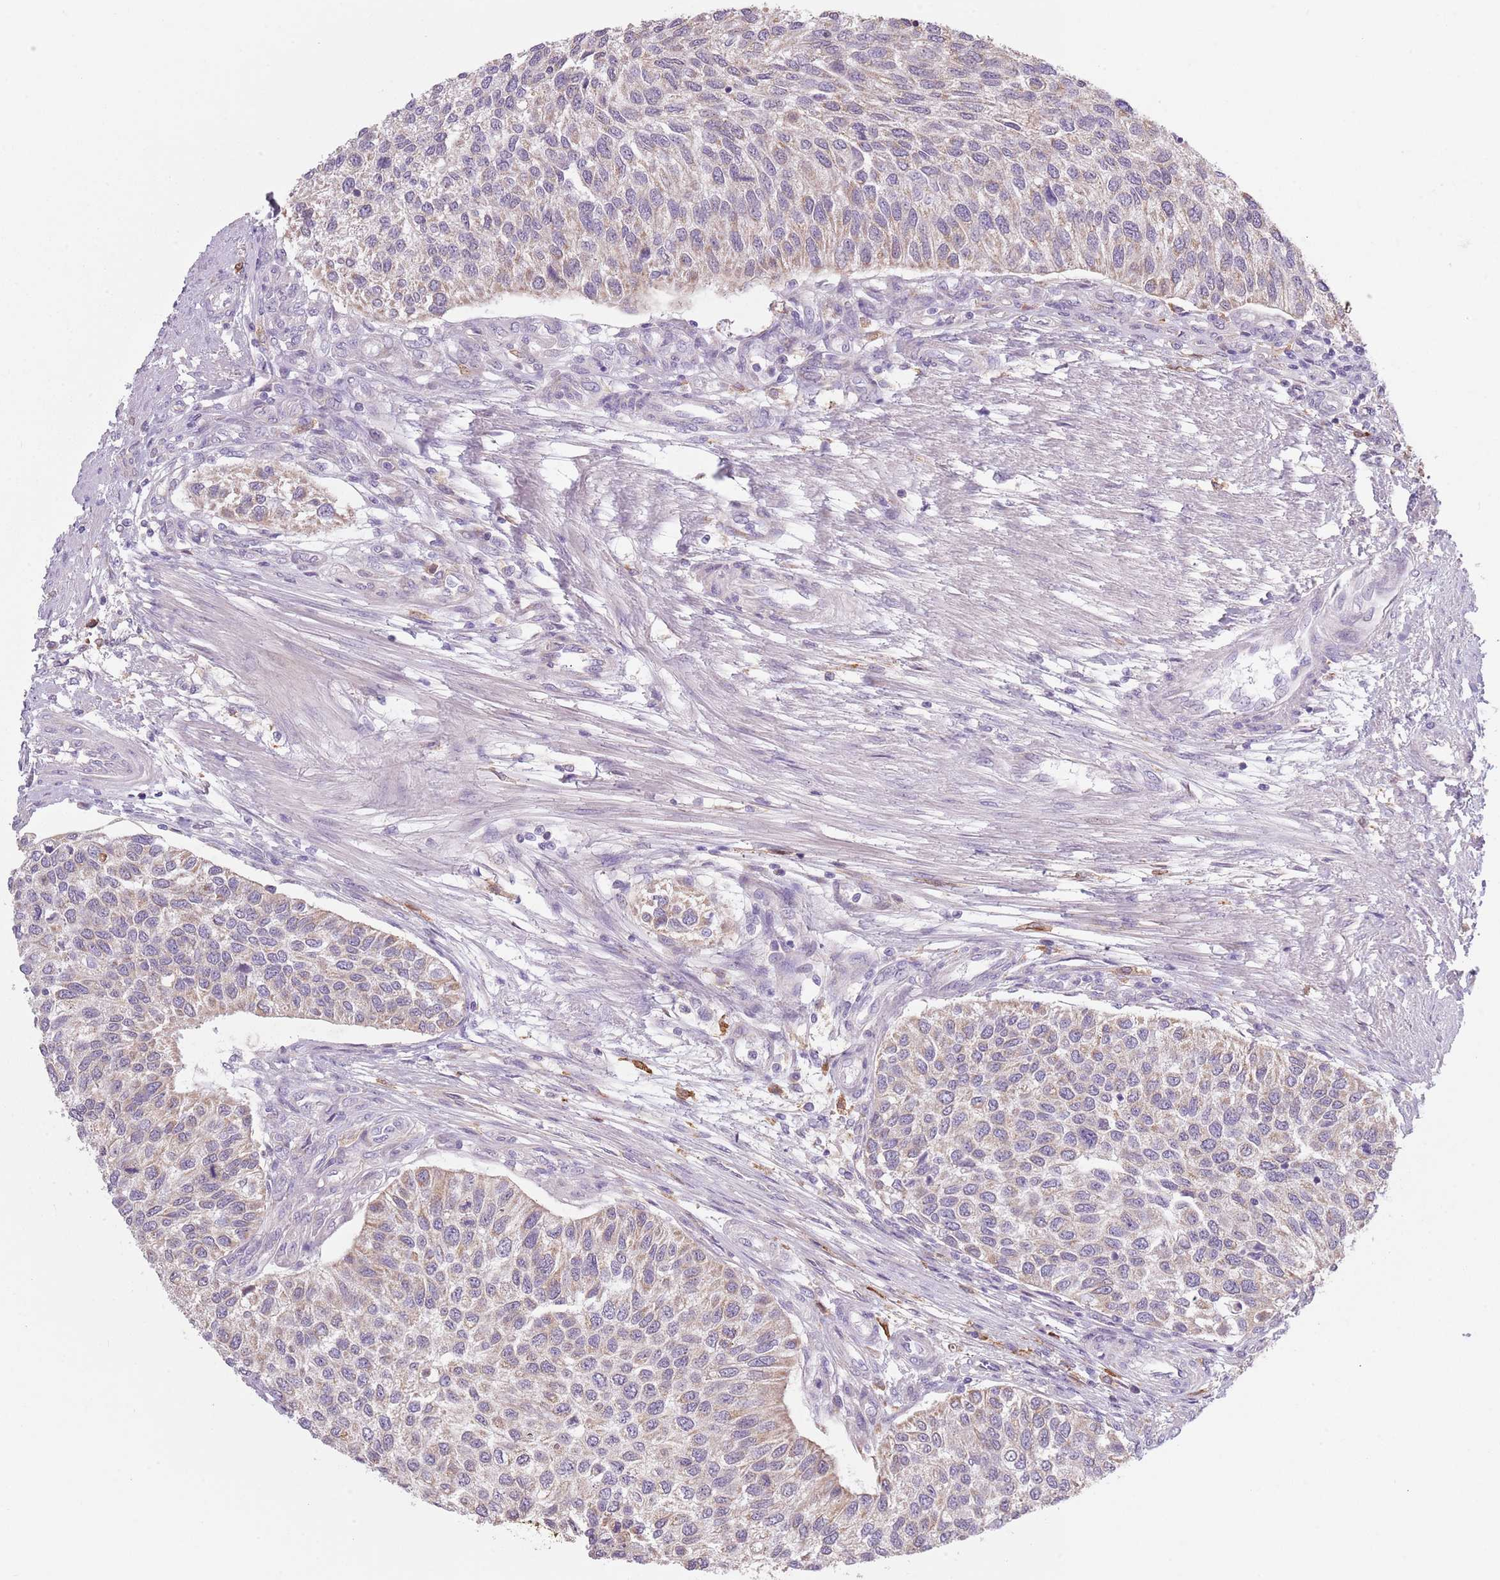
{"staining": {"intensity": "weak", "quantity": "25%-75%", "location": "cytoplasmic/membranous"}, "tissue": "urothelial cancer", "cell_type": "Tumor cells", "image_type": "cancer", "snomed": [{"axis": "morphology", "description": "Urothelial carcinoma, NOS"}, {"axis": "topography", "description": "Urinary bladder"}], "caption": "Transitional cell carcinoma tissue shows weak cytoplasmic/membranous expression in about 25%-75% of tumor cells, visualized by immunohistochemistry.", "gene": "COQ5", "patient": {"sex": "male", "age": 55}}